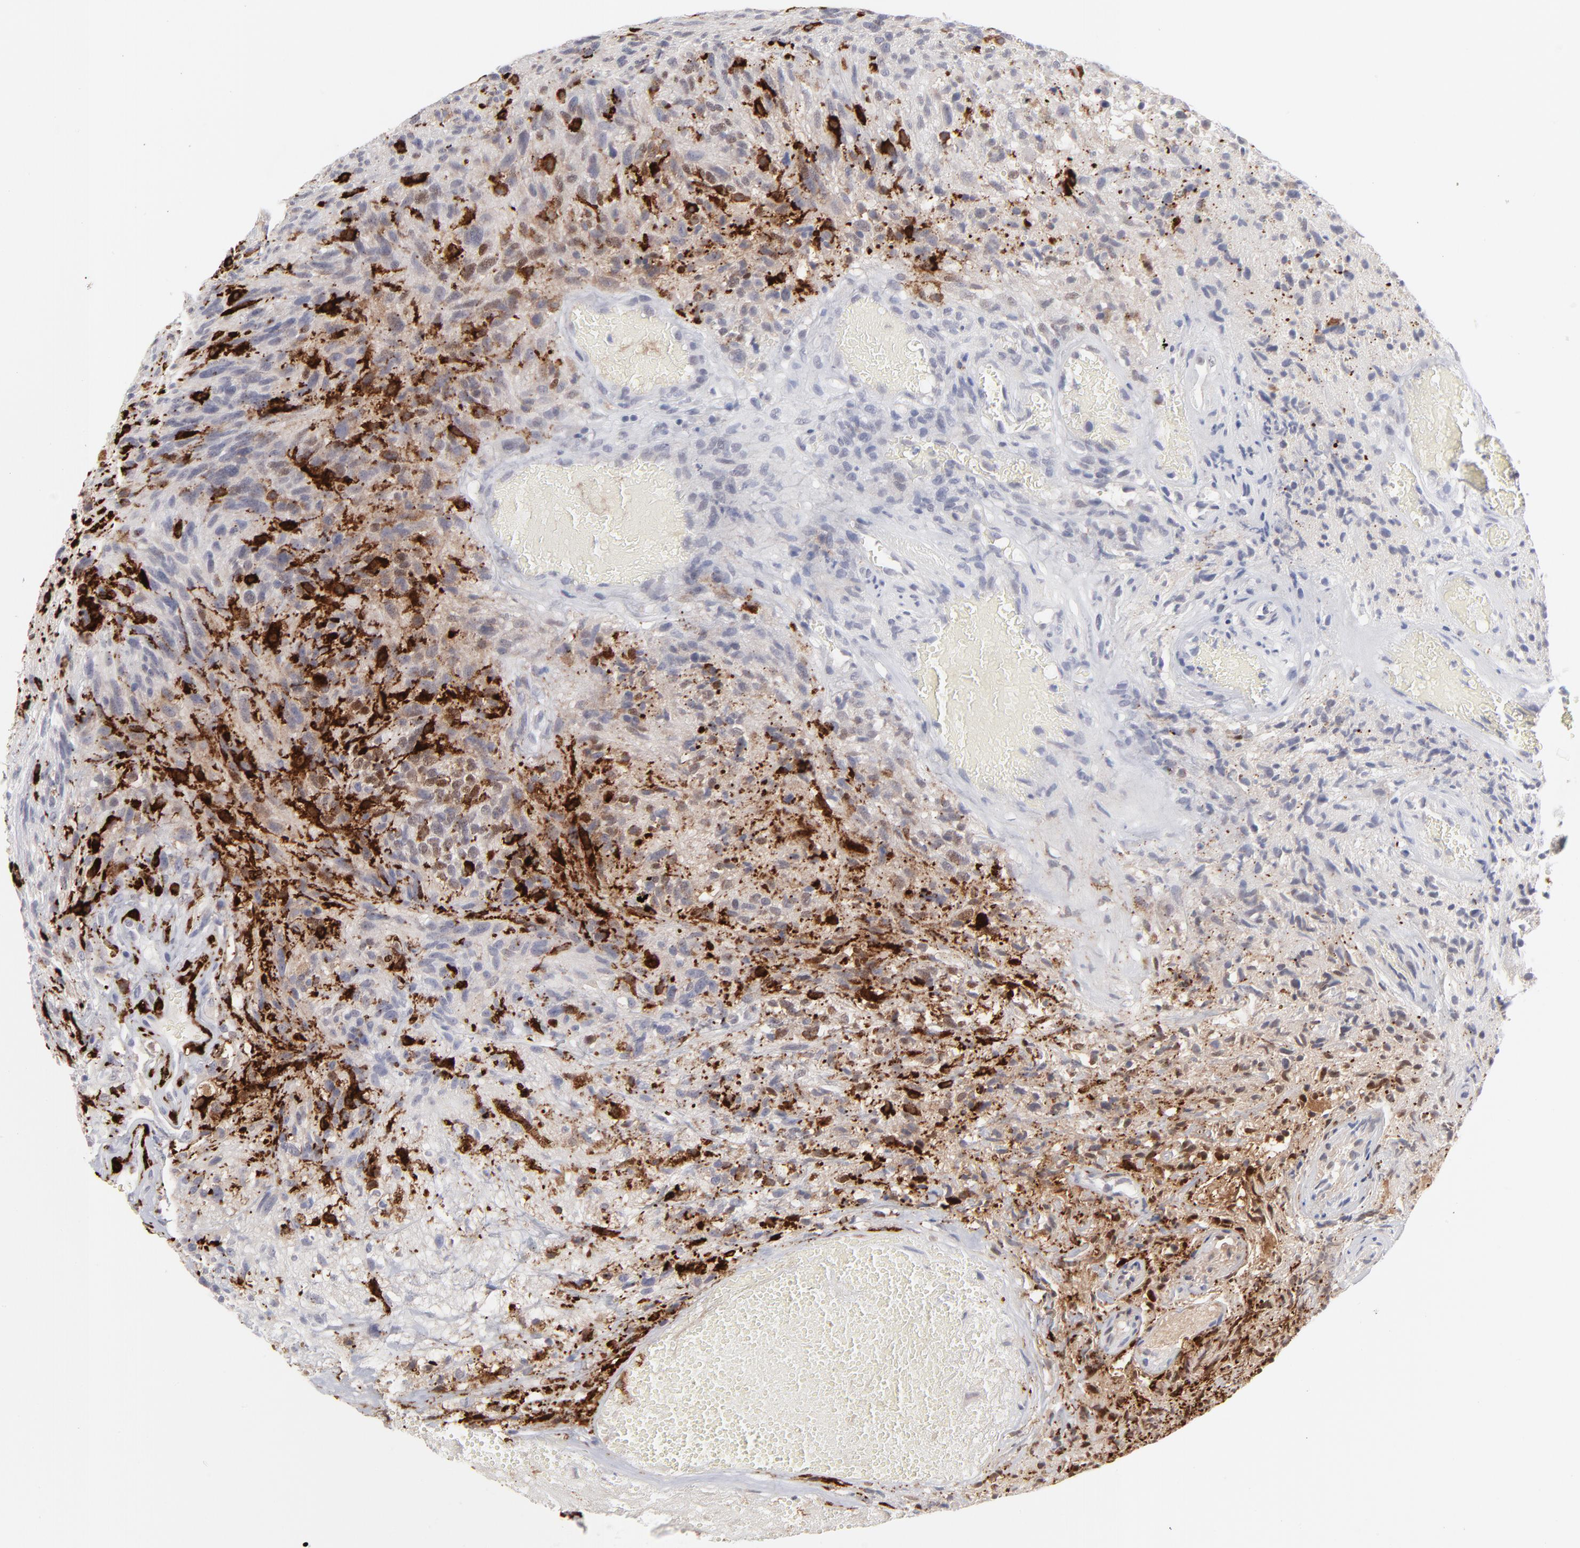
{"staining": {"intensity": "strong", "quantity": "25%-75%", "location": "cytoplasmic/membranous"}, "tissue": "glioma", "cell_type": "Tumor cells", "image_type": "cancer", "snomed": [{"axis": "morphology", "description": "Normal tissue, NOS"}, {"axis": "morphology", "description": "Glioma, malignant, High grade"}, {"axis": "topography", "description": "Cerebral cortex"}], "caption": "Human high-grade glioma (malignant) stained with a brown dye displays strong cytoplasmic/membranous positive staining in approximately 25%-75% of tumor cells.", "gene": "CCR2", "patient": {"sex": "male", "age": 75}}